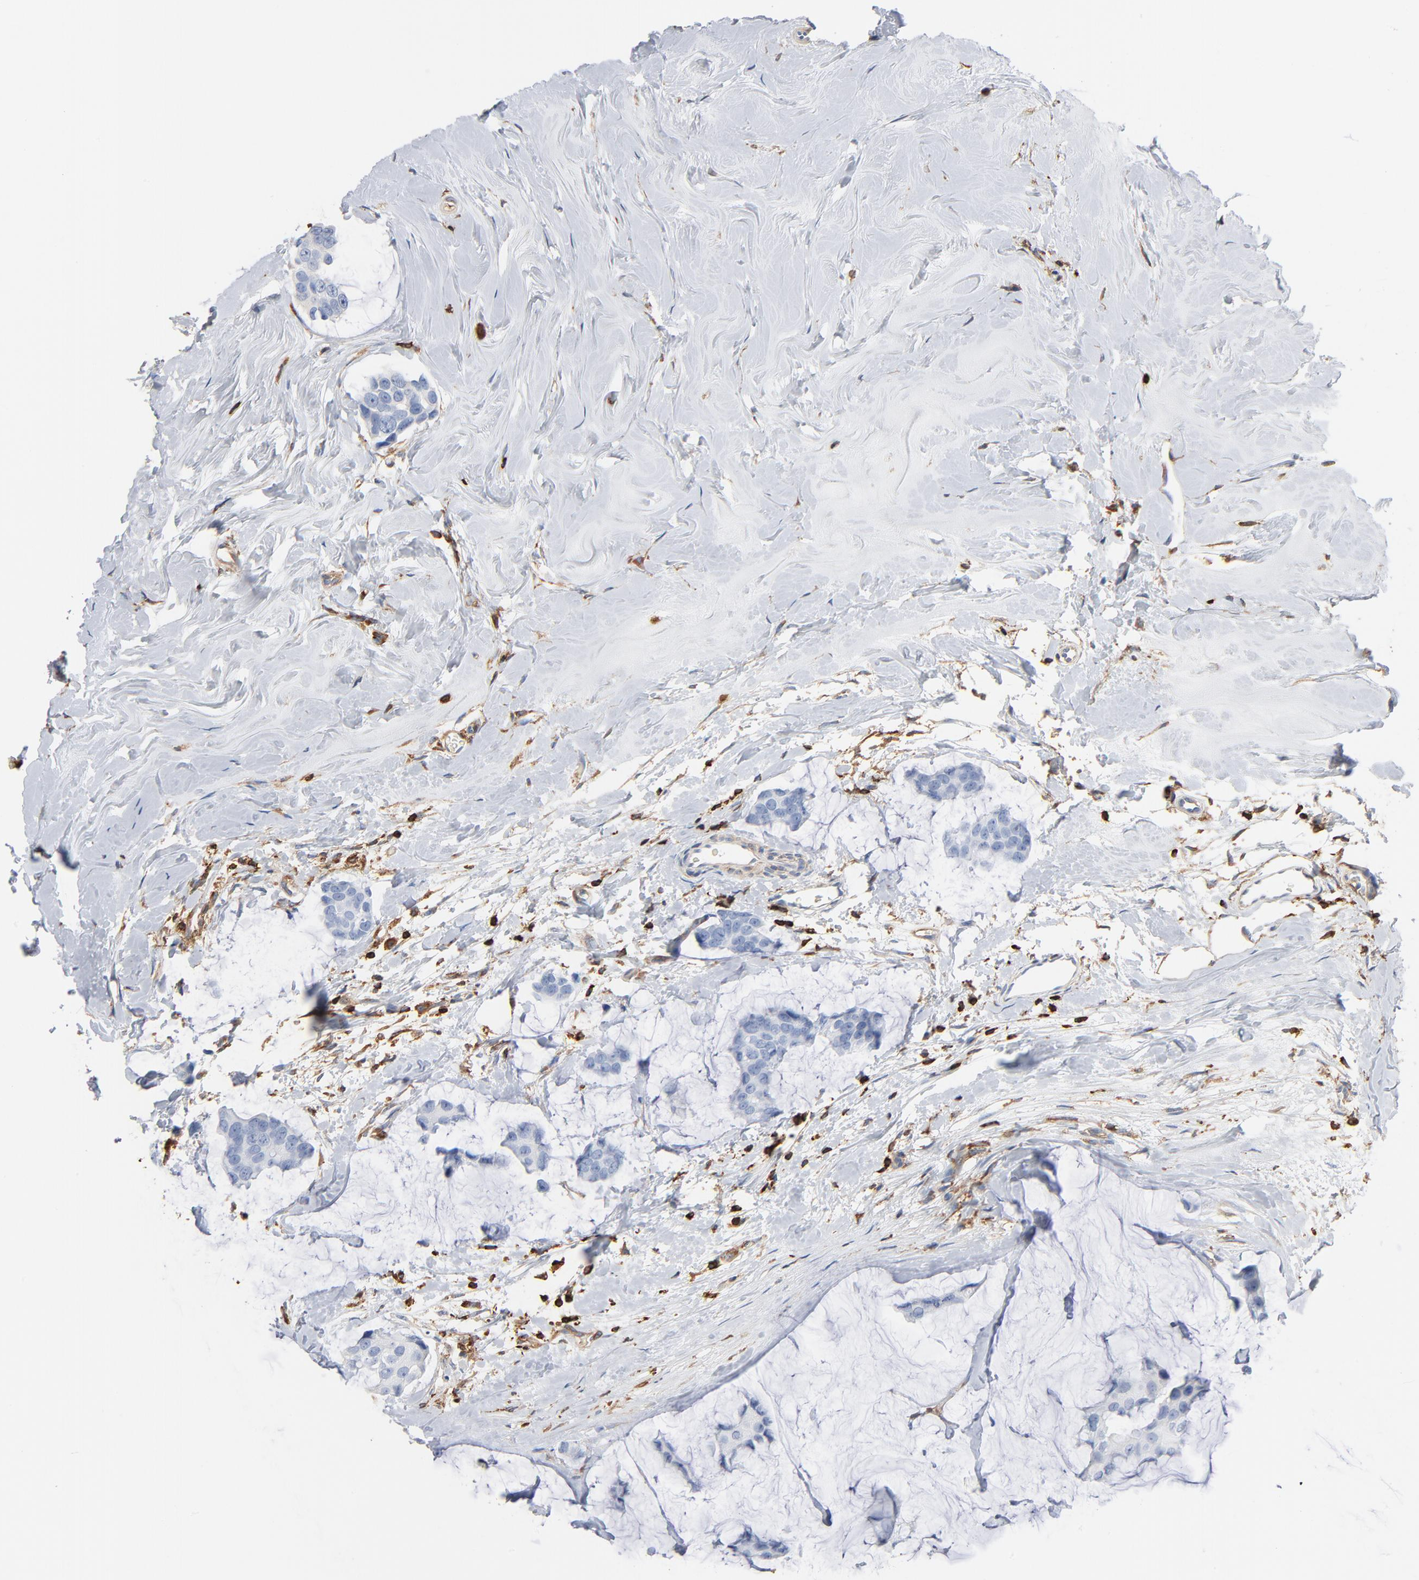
{"staining": {"intensity": "negative", "quantity": "none", "location": "none"}, "tissue": "breast cancer", "cell_type": "Tumor cells", "image_type": "cancer", "snomed": [{"axis": "morphology", "description": "Normal tissue, NOS"}, {"axis": "morphology", "description": "Duct carcinoma"}, {"axis": "topography", "description": "Breast"}], "caption": "Breast cancer stained for a protein using immunohistochemistry (IHC) demonstrates no positivity tumor cells.", "gene": "SH3KBP1", "patient": {"sex": "female", "age": 50}}